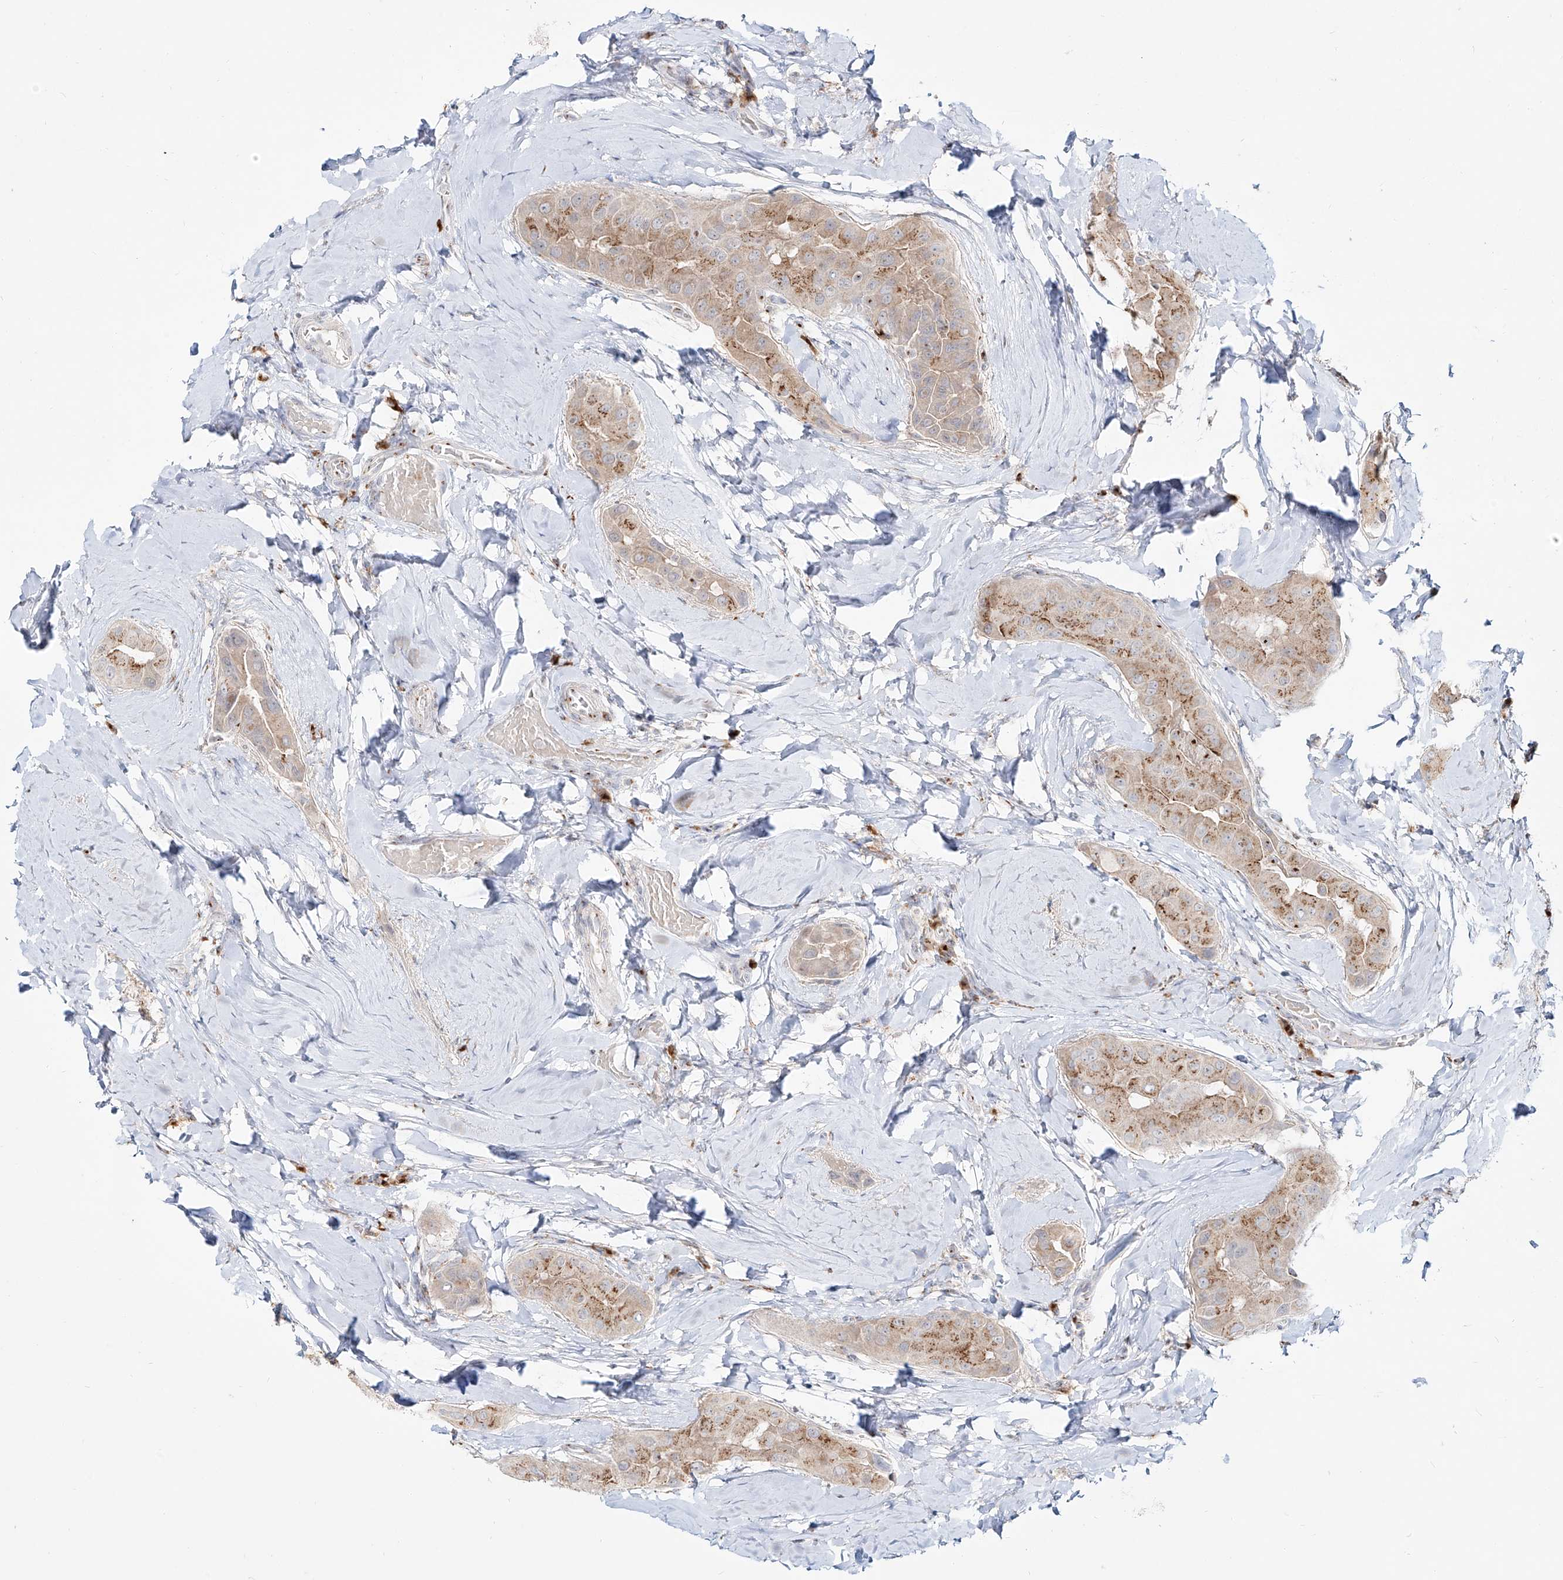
{"staining": {"intensity": "moderate", "quantity": ">75%", "location": "cytoplasmic/membranous"}, "tissue": "thyroid cancer", "cell_type": "Tumor cells", "image_type": "cancer", "snomed": [{"axis": "morphology", "description": "Papillary adenocarcinoma, NOS"}, {"axis": "topography", "description": "Thyroid gland"}], "caption": "Immunohistochemical staining of thyroid cancer displays medium levels of moderate cytoplasmic/membranous expression in about >75% of tumor cells.", "gene": "BSDC1", "patient": {"sex": "male", "age": 33}}